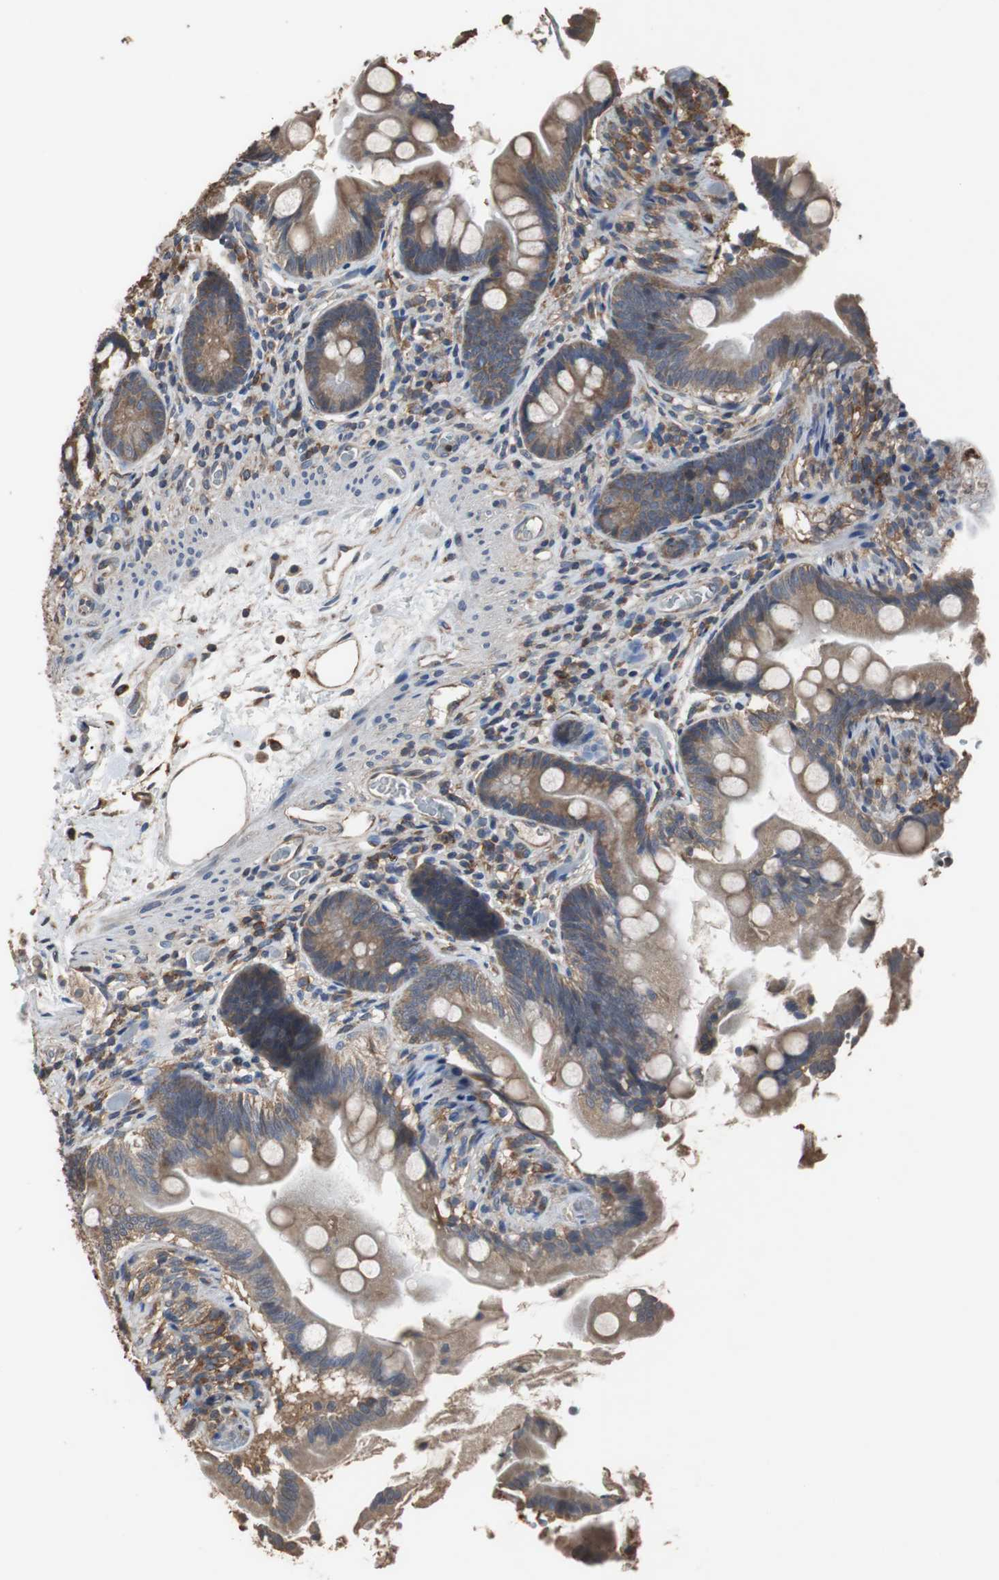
{"staining": {"intensity": "moderate", "quantity": "25%-75%", "location": "cytoplasmic/membranous"}, "tissue": "small intestine", "cell_type": "Glandular cells", "image_type": "normal", "snomed": [{"axis": "morphology", "description": "Normal tissue, NOS"}, {"axis": "topography", "description": "Small intestine"}], "caption": "A high-resolution histopathology image shows immunohistochemistry staining of unremarkable small intestine, which reveals moderate cytoplasmic/membranous positivity in about 25%-75% of glandular cells.", "gene": "SCIMP", "patient": {"sex": "female", "age": 56}}